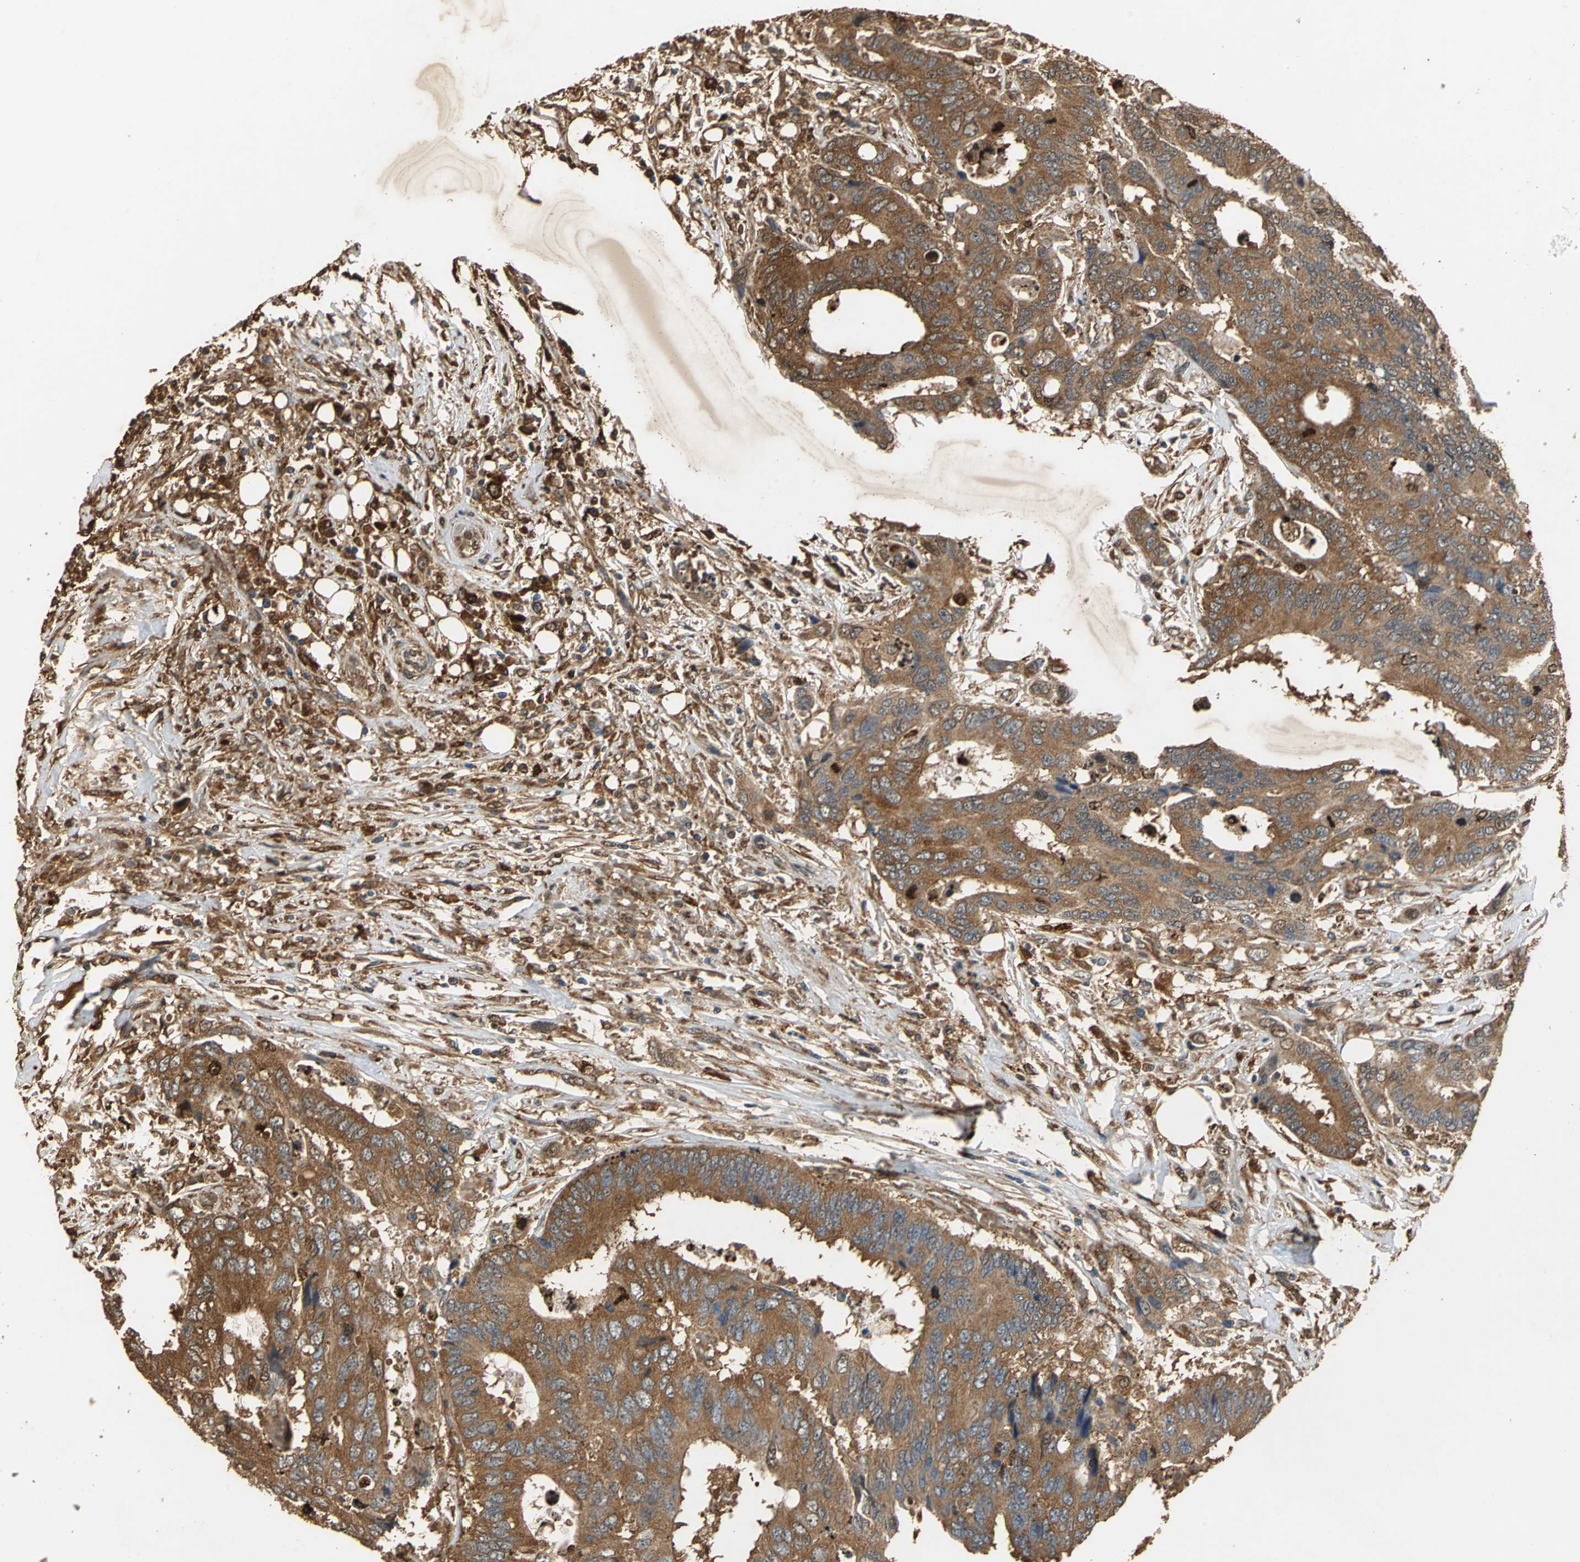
{"staining": {"intensity": "strong", "quantity": ">75%", "location": "cytoplasmic/membranous"}, "tissue": "colorectal cancer", "cell_type": "Tumor cells", "image_type": "cancer", "snomed": [{"axis": "morphology", "description": "Adenocarcinoma, NOS"}, {"axis": "topography", "description": "Rectum"}], "caption": "Immunohistochemical staining of human colorectal adenocarcinoma displays high levels of strong cytoplasmic/membranous expression in approximately >75% of tumor cells.", "gene": "GAPDH", "patient": {"sex": "male", "age": 55}}